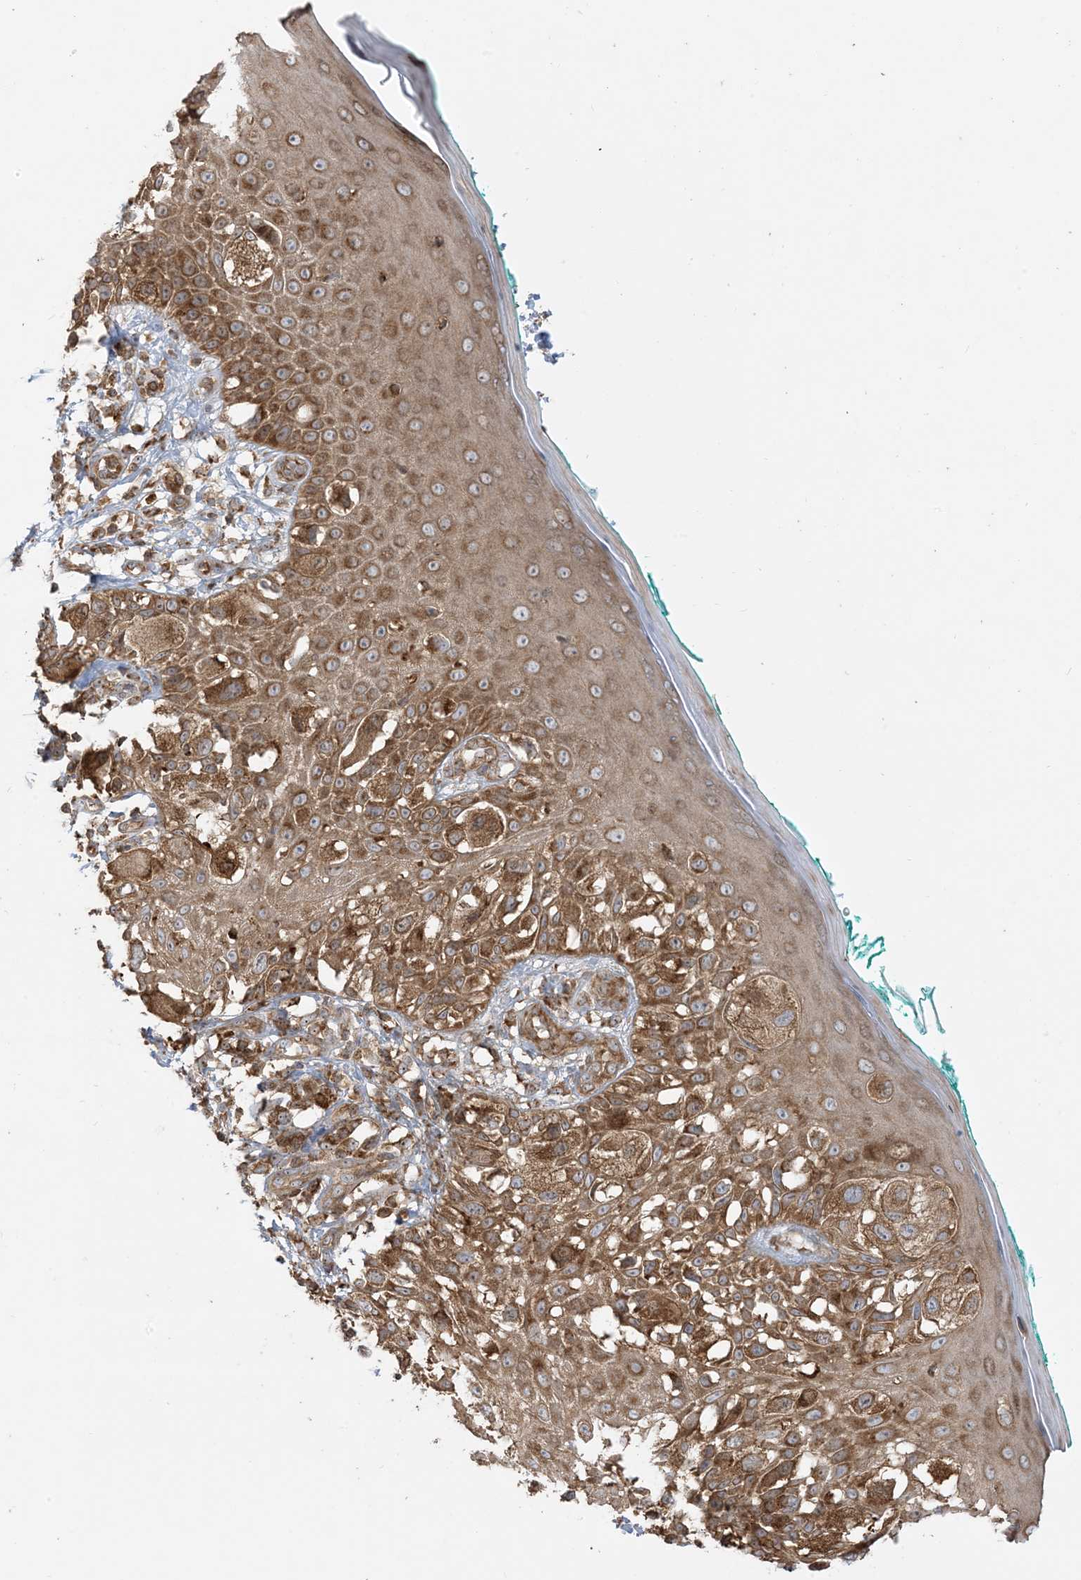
{"staining": {"intensity": "strong", "quantity": ">75%", "location": "cytoplasmic/membranous"}, "tissue": "melanoma", "cell_type": "Tumor cells", "image_type": "cancer", "snomed": [{"axis": "morphology", "description": "Malignant melanoma, NOS"}, {"axis": "topography", "description": "Skin"}], "caption": "Approximately >75% of tumor cells in human malignant melanoma reveal strong cytoplasmic/membranous protein positivity as visualized by brown immunohistochemical staining.", "gene": "SRP72", "patient": {"sex": "female", "age": 81}}